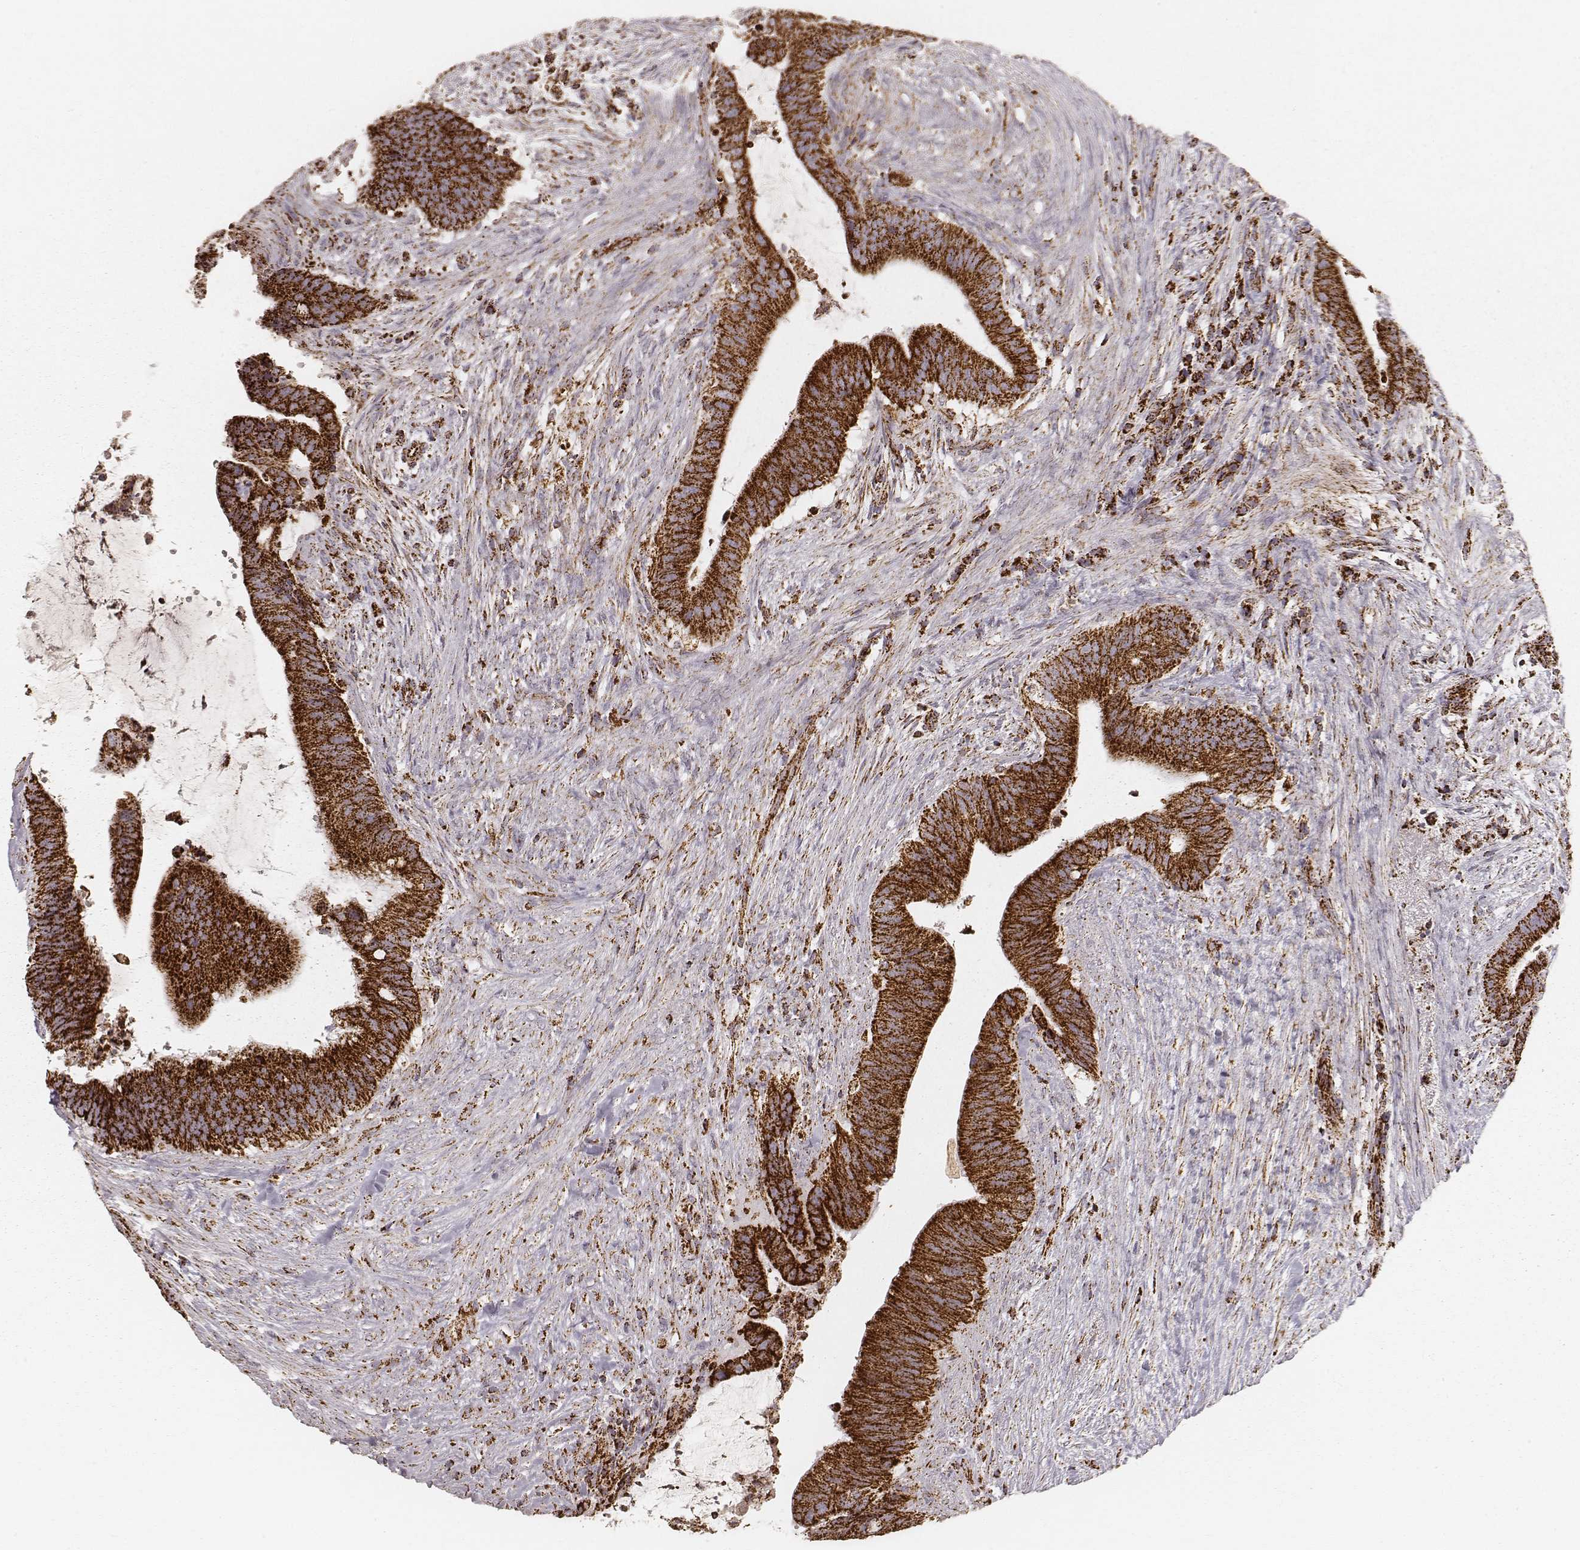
{"staining": {"intensity": "strong", "quantity": ">75%", "location": "cytoplasmic/membranous"}, "tissue": "colorectal cancer", "cell_type": "Tumor cells", "image_type": "cancer", "snomed": [{"axis": "morphology", "description": "Adenocarcinoma, NOS"}, {"axis": "topography", "description": "Colon"}], "caption": "Immunohistochemical staining of human colorectal adenocarcinoma exhibits high levels of strong cytoplasmic/membranous protein staining in about >75% of tumor cells. Nuclei are stained in blue.", "gene": "CS", "patient": {"sex": "female", "age": 43}}